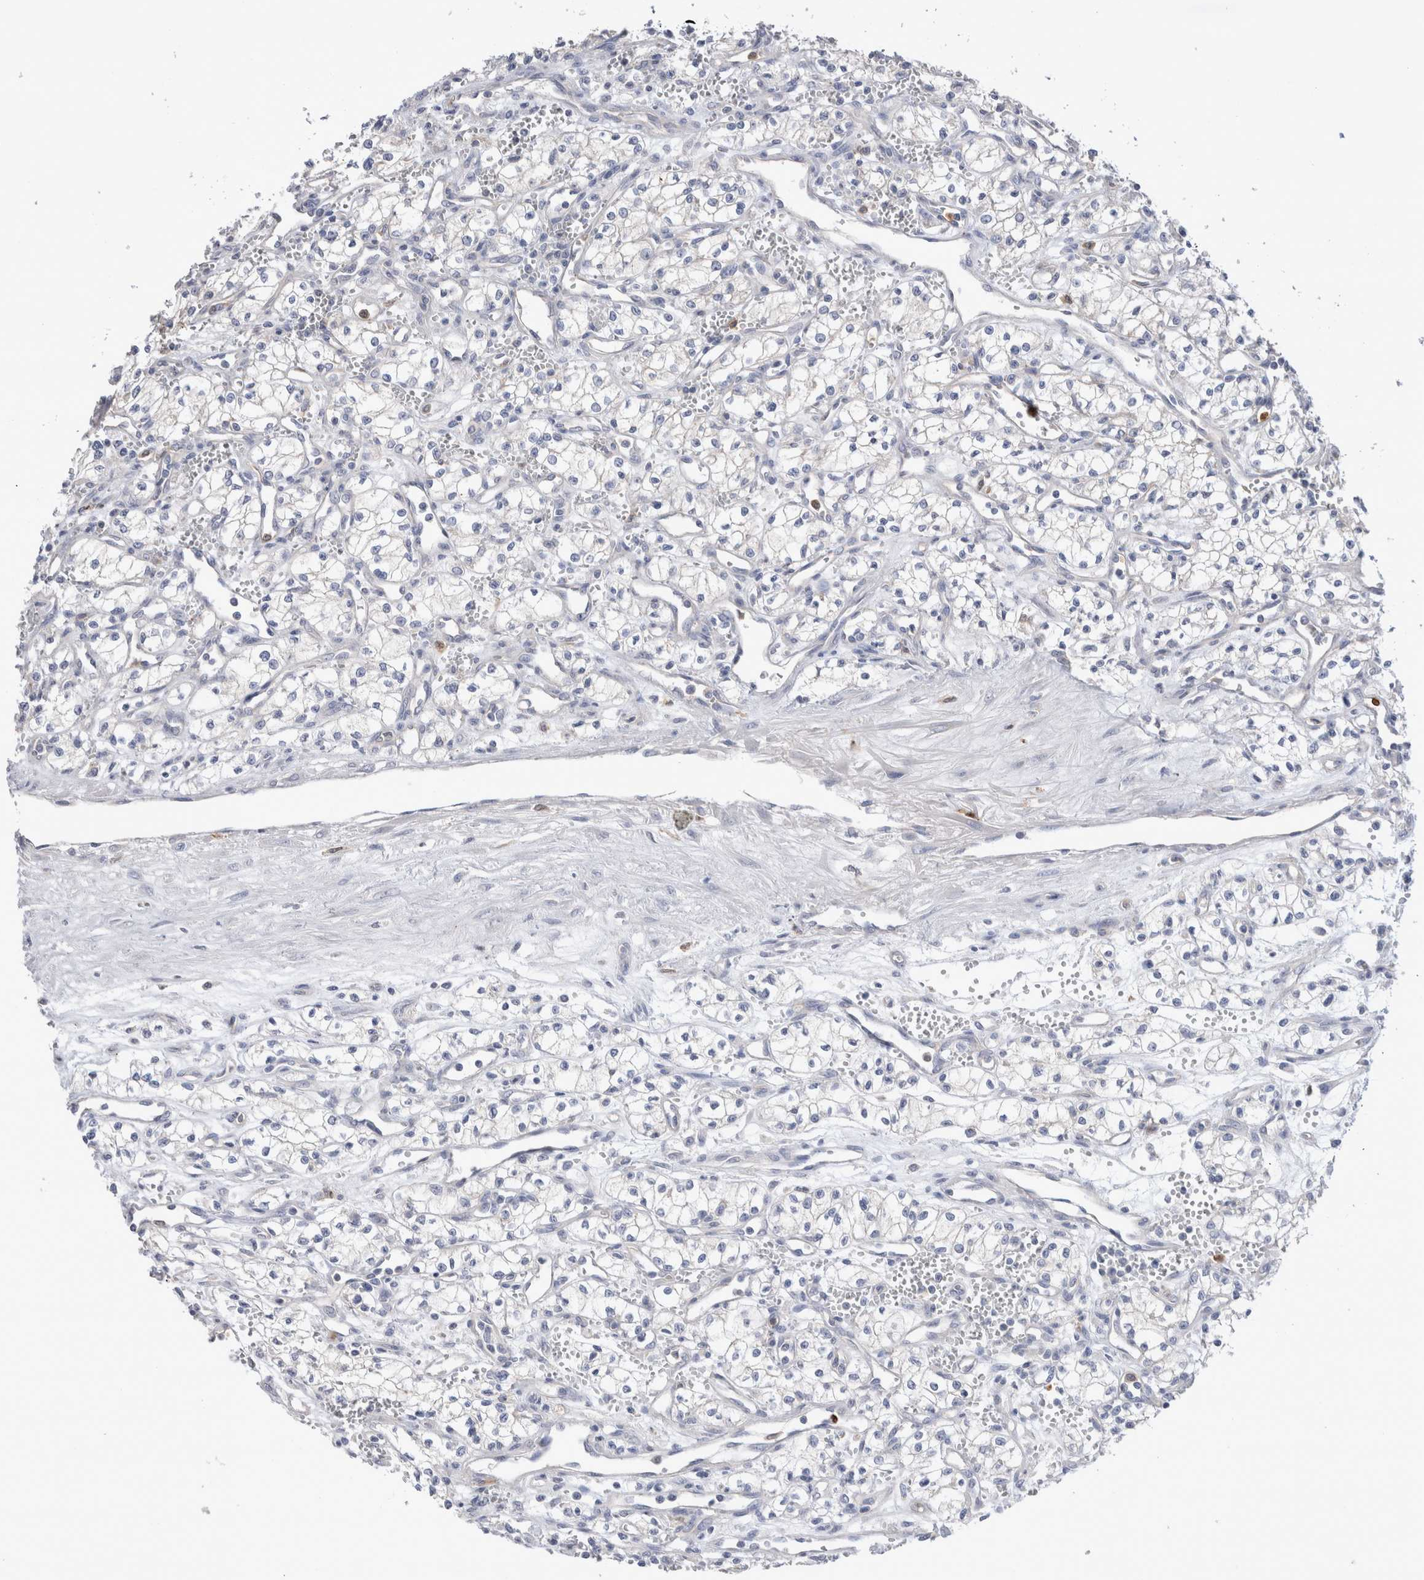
{"staining": {"intensity": "negative", "quantity": "none", "location": "none"}, "tissue": "renal cancer", "cell_type": "Tumor cells", "image_type": "cancer", "snomed": [{"axis": "morphology", "description": "Adenocarcinoma, NOS"}, {"axis": "topography", "description": "Kidney"}], "caption": "A micrograph of human renal cancer (adenocarcinoma) is negative for staining in tumor cells.", "gene": "NXT2", "patient": {"sex": "male", "age": 59}}